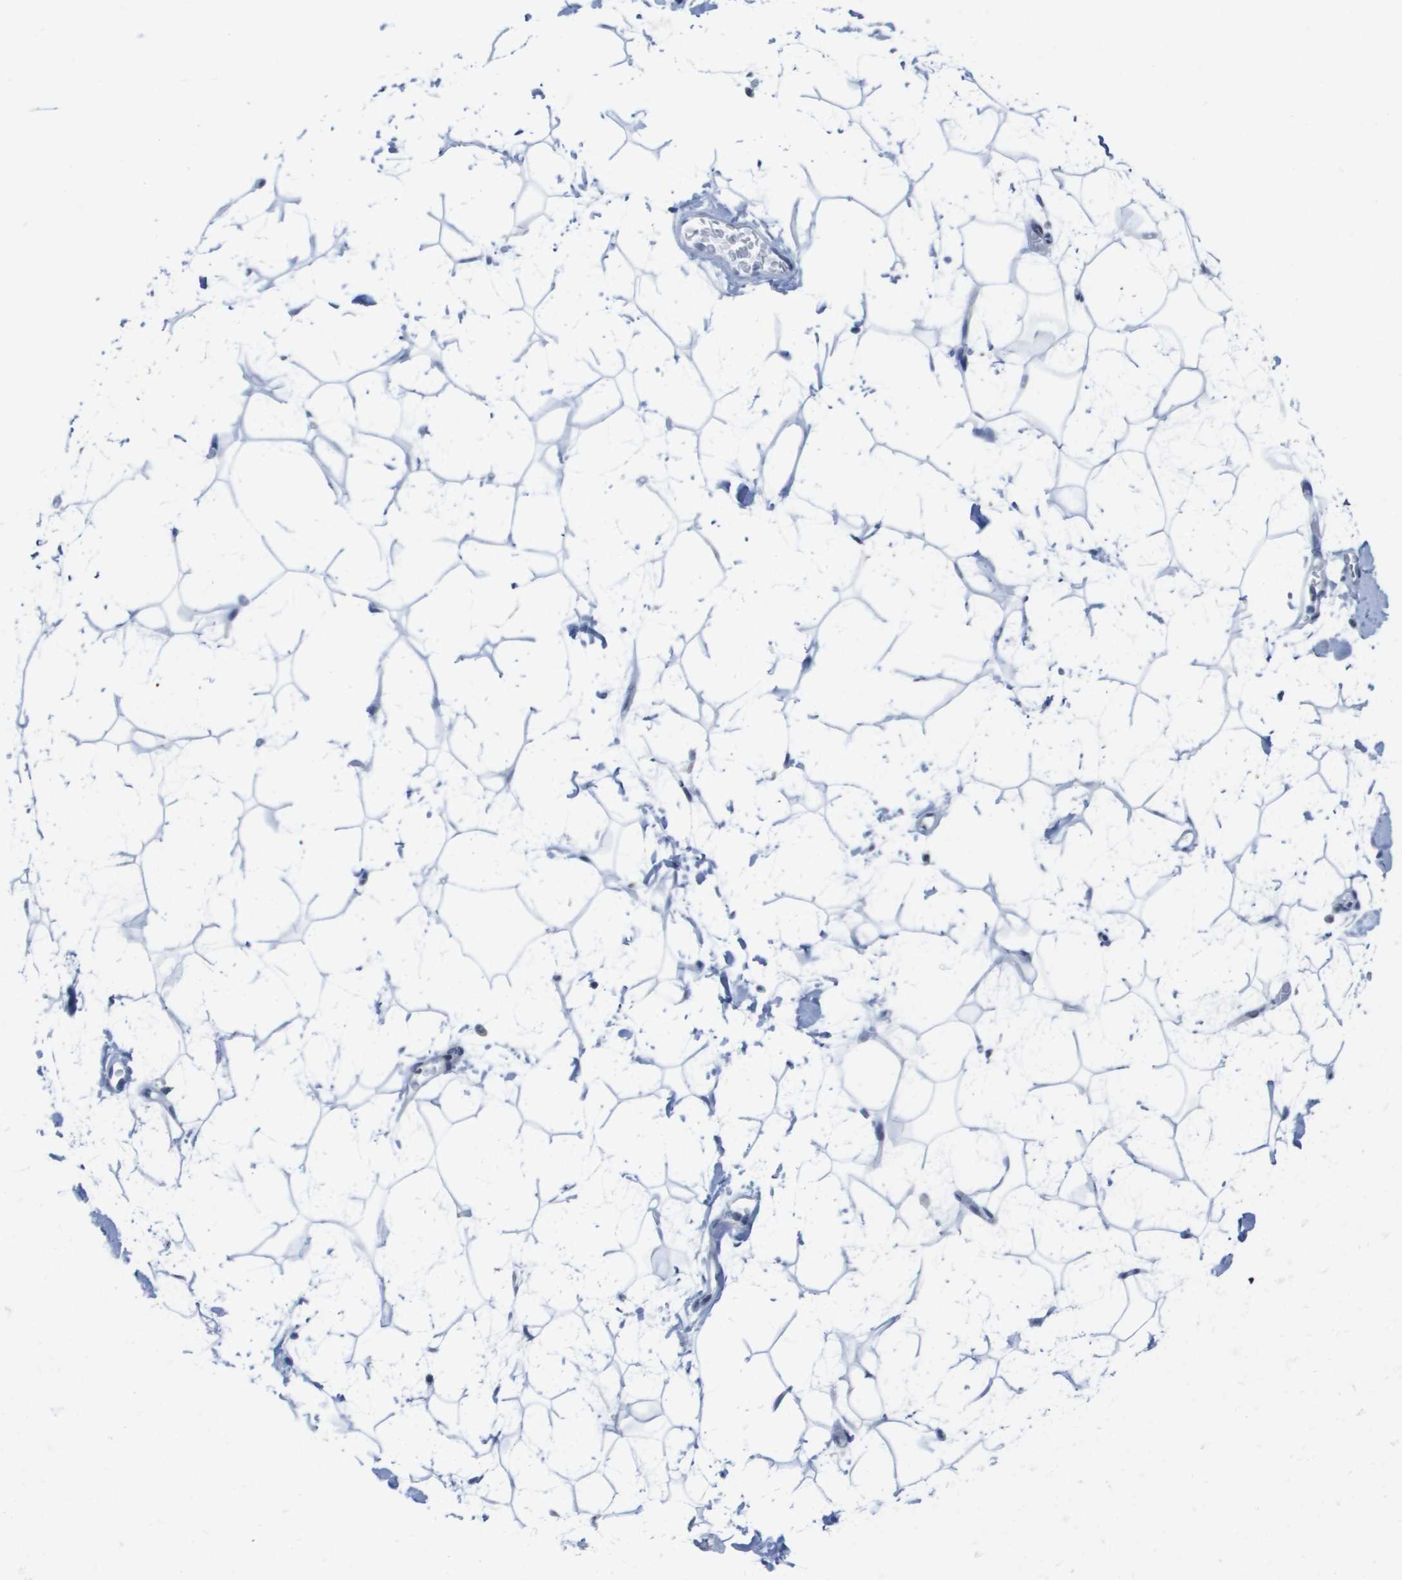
{"staining": {"intensity": "negative", "quantity": "none", "location": "none"}, "tissue": "adipose tissue", "cell_type": "Adipocytes", "image_type": "normal", "snomed": [{"axis": "morphology", "description": "Normal tissue, NOS"}, {"axis": "topography", "description": "Soft tissue"}], "caption": "Immunohistochemical staining of unremarkable human adipose tissue reveals no significant staining in adipocytes. (DAB IHC, high magnification).", "gene": "FKBP4", "patient": {"sex": "male", "age": 72}}